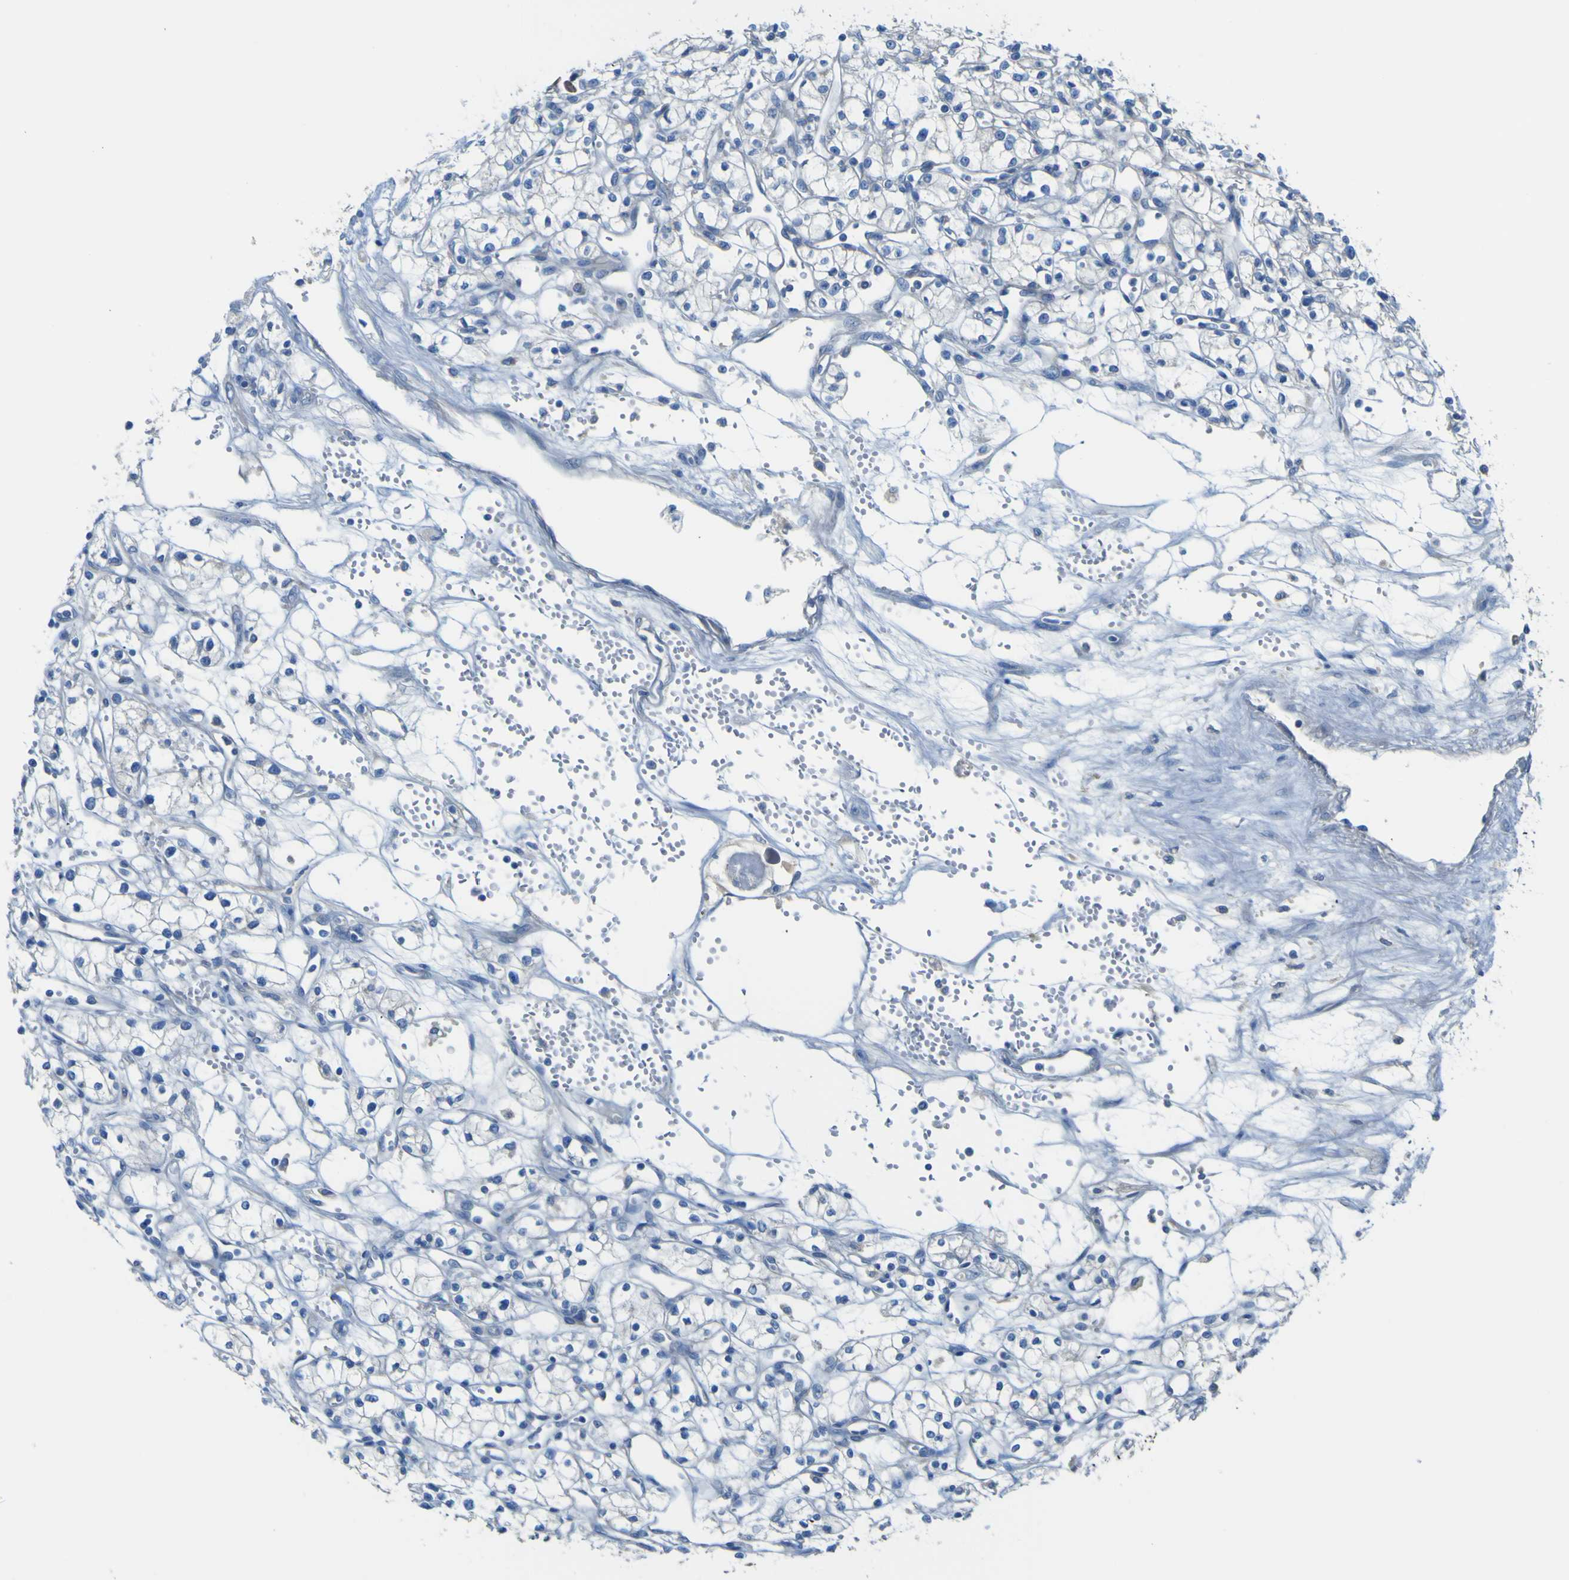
{"staining": {"intensity": "negative", "quantity": "none", "location": "none"}, "tissue": "renal cancer", "cell_type": "Tumor cells", "image_type": "cancer", "snomed": [{"axis": "morphology", "description": "Normal tissue, NOS"}, {"axis": "morphology", "description": "Adenocarcinoma, NOS"}, {"axis": "topography", "description": "Kidney"}], "caption": "This is an immunohistochemistry histopathology image of adenocarcinoma (renal). There is no expression in tumor cells.", "gene": "ADGRA2", "patient": {"sex": "male", "age": 59}}